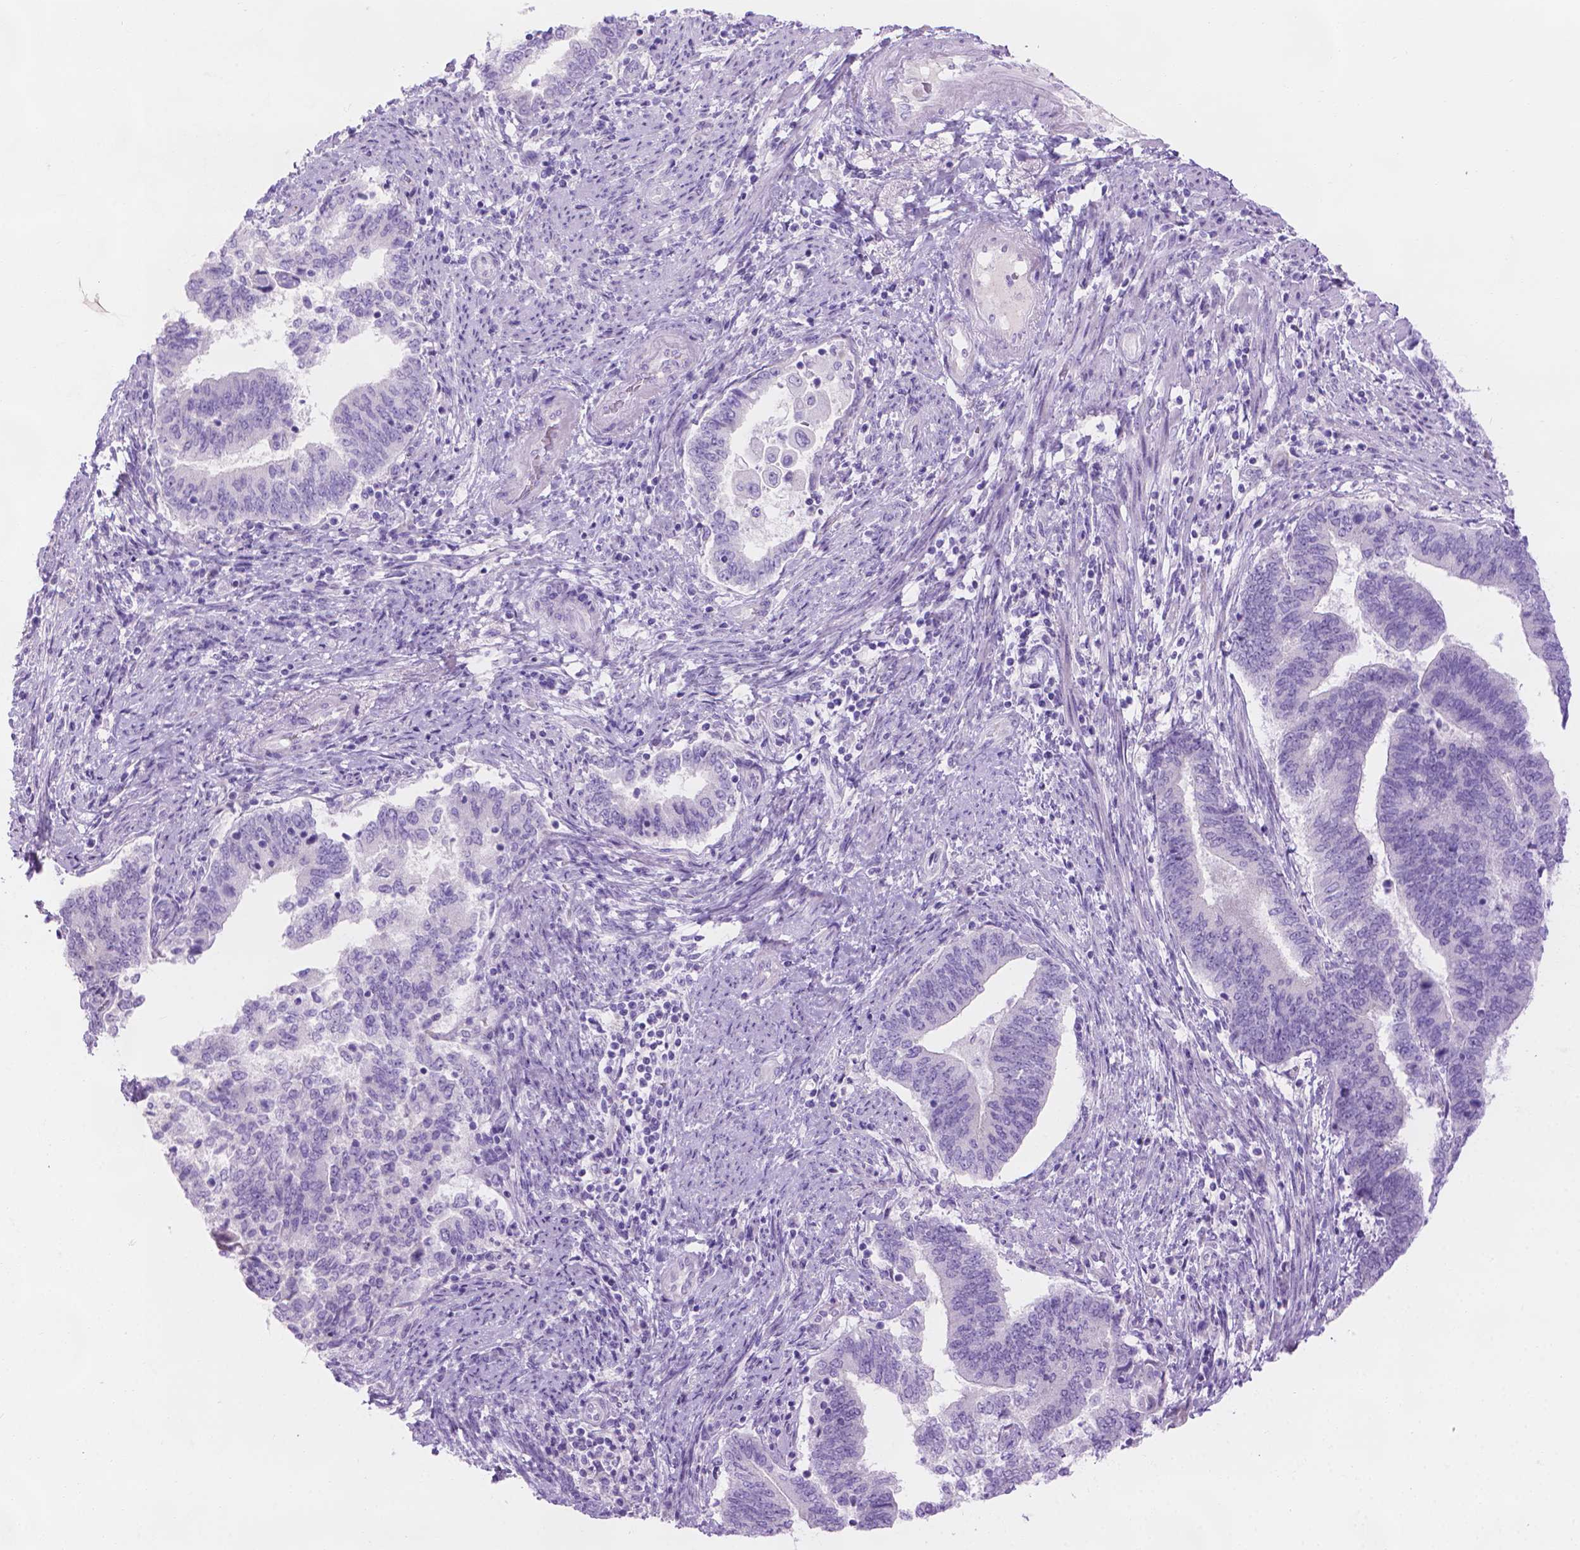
{"staining": {"intensity": "negative", "quantity": "none", "location": "none"}, "tissue": "endometrial cancer", "cell_type": "Tumor cells", "image_type": "cancer", "snomed": [{"axis": "morphology", "description": "Adenocarcinoma, NOS"}, {"axis": "topography", "description": "Endometrium"}], "caption": "High magnification brightfield microscopy of endometrial adenocarcinoma stained with DAB (brown) and counterstained with hematoxylin (blue): tumor cells show no significant expression.", "gene": "MLN", "patient": {"sex": "female", "age": 65}}